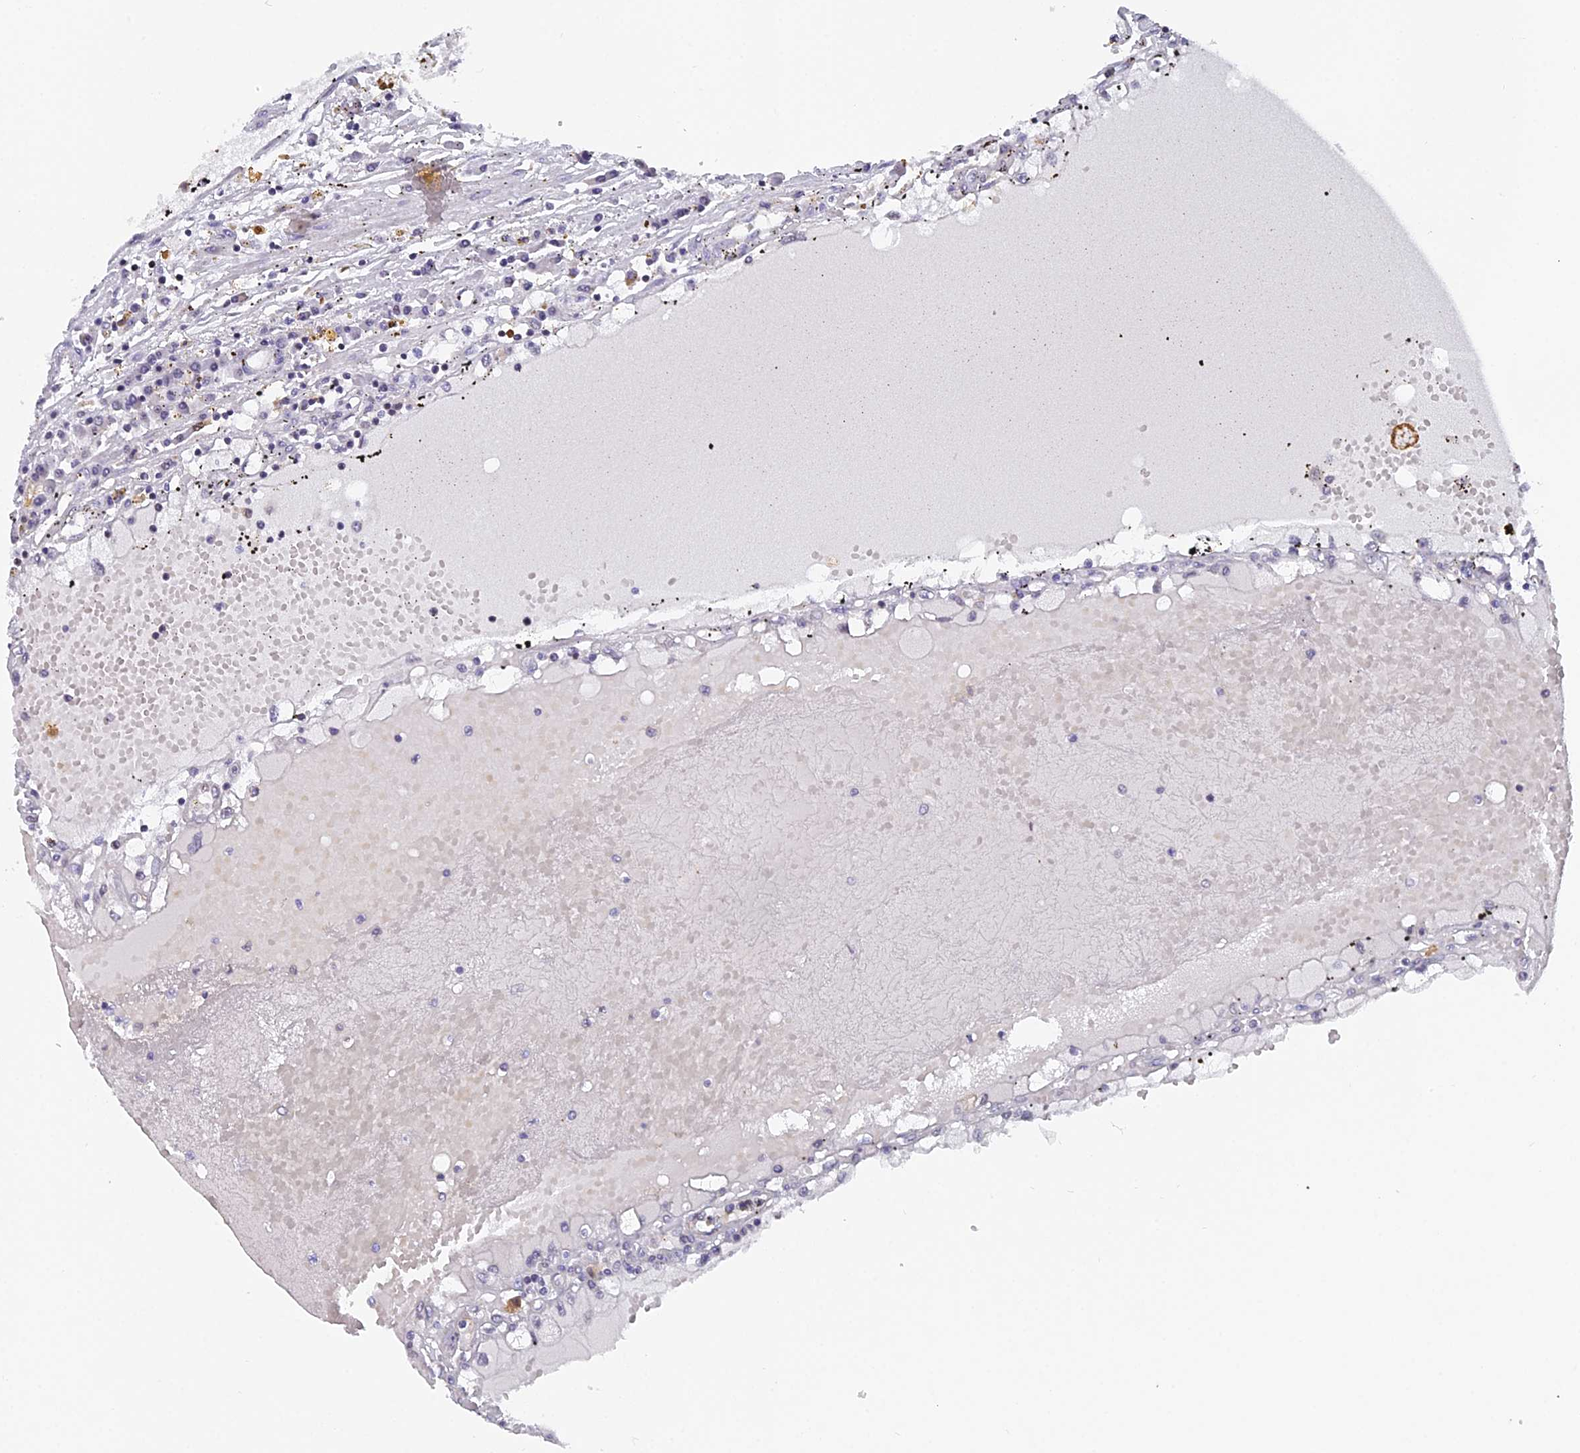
{"staining": {"intensity": "negative", "quantity": "none", "location": "none"}, "tissue": "renal cancer", "cell_type": "Tumor cells", "image_type": "cancer", "snomed": [{"axis": "morphology", "description": "Adenocarcinoma, NOS"}, {"axis": "topography", "description": "Kidney"}], "caption": "The micrograph exhibits no staining of tumor cells in renal adenocarcinoma.", "gene": "XKR9", "patient": {"sex": "male", "age": 56}}